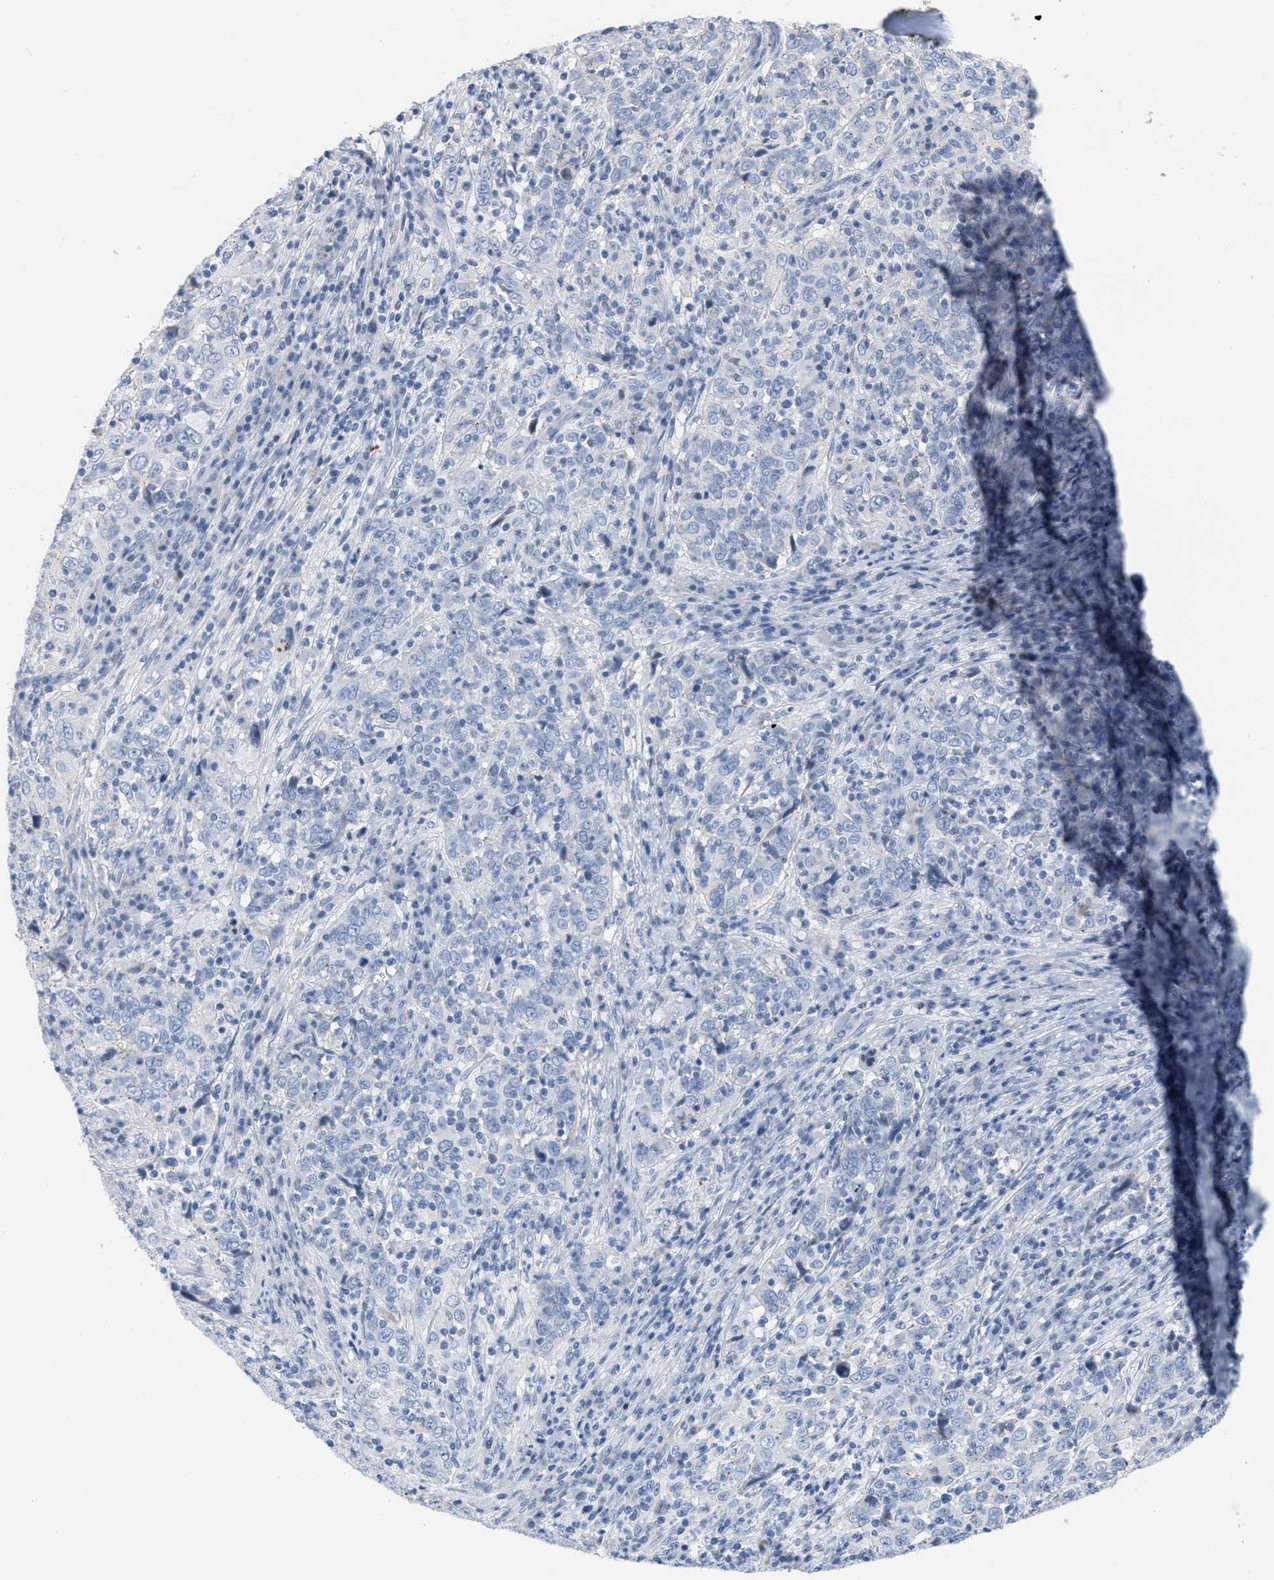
{"staining": {"intensity": "negative", "quantity": "none", "location": "none"}, "tissue": "cervical cancer", "cell_type": "Tumor cells", "image_type": "cancer", "snomed": [{"axis": "morphology", "description": "Squamous cell carcinoma, NOS"}, {"axis": "topography", "description": "Cervix"}], "caption": "Immunohistochemistry photomicrograph of neoplastic tissue: human cervical squamous cell carcinoma stained with DAB shows no significant protein staining in tumor cells. (DAB immunohistochemistry visualized using brightfield microscopy, high magnification).", "gene": "CRYM", "patient": {"sex": "female", "age": 46}}